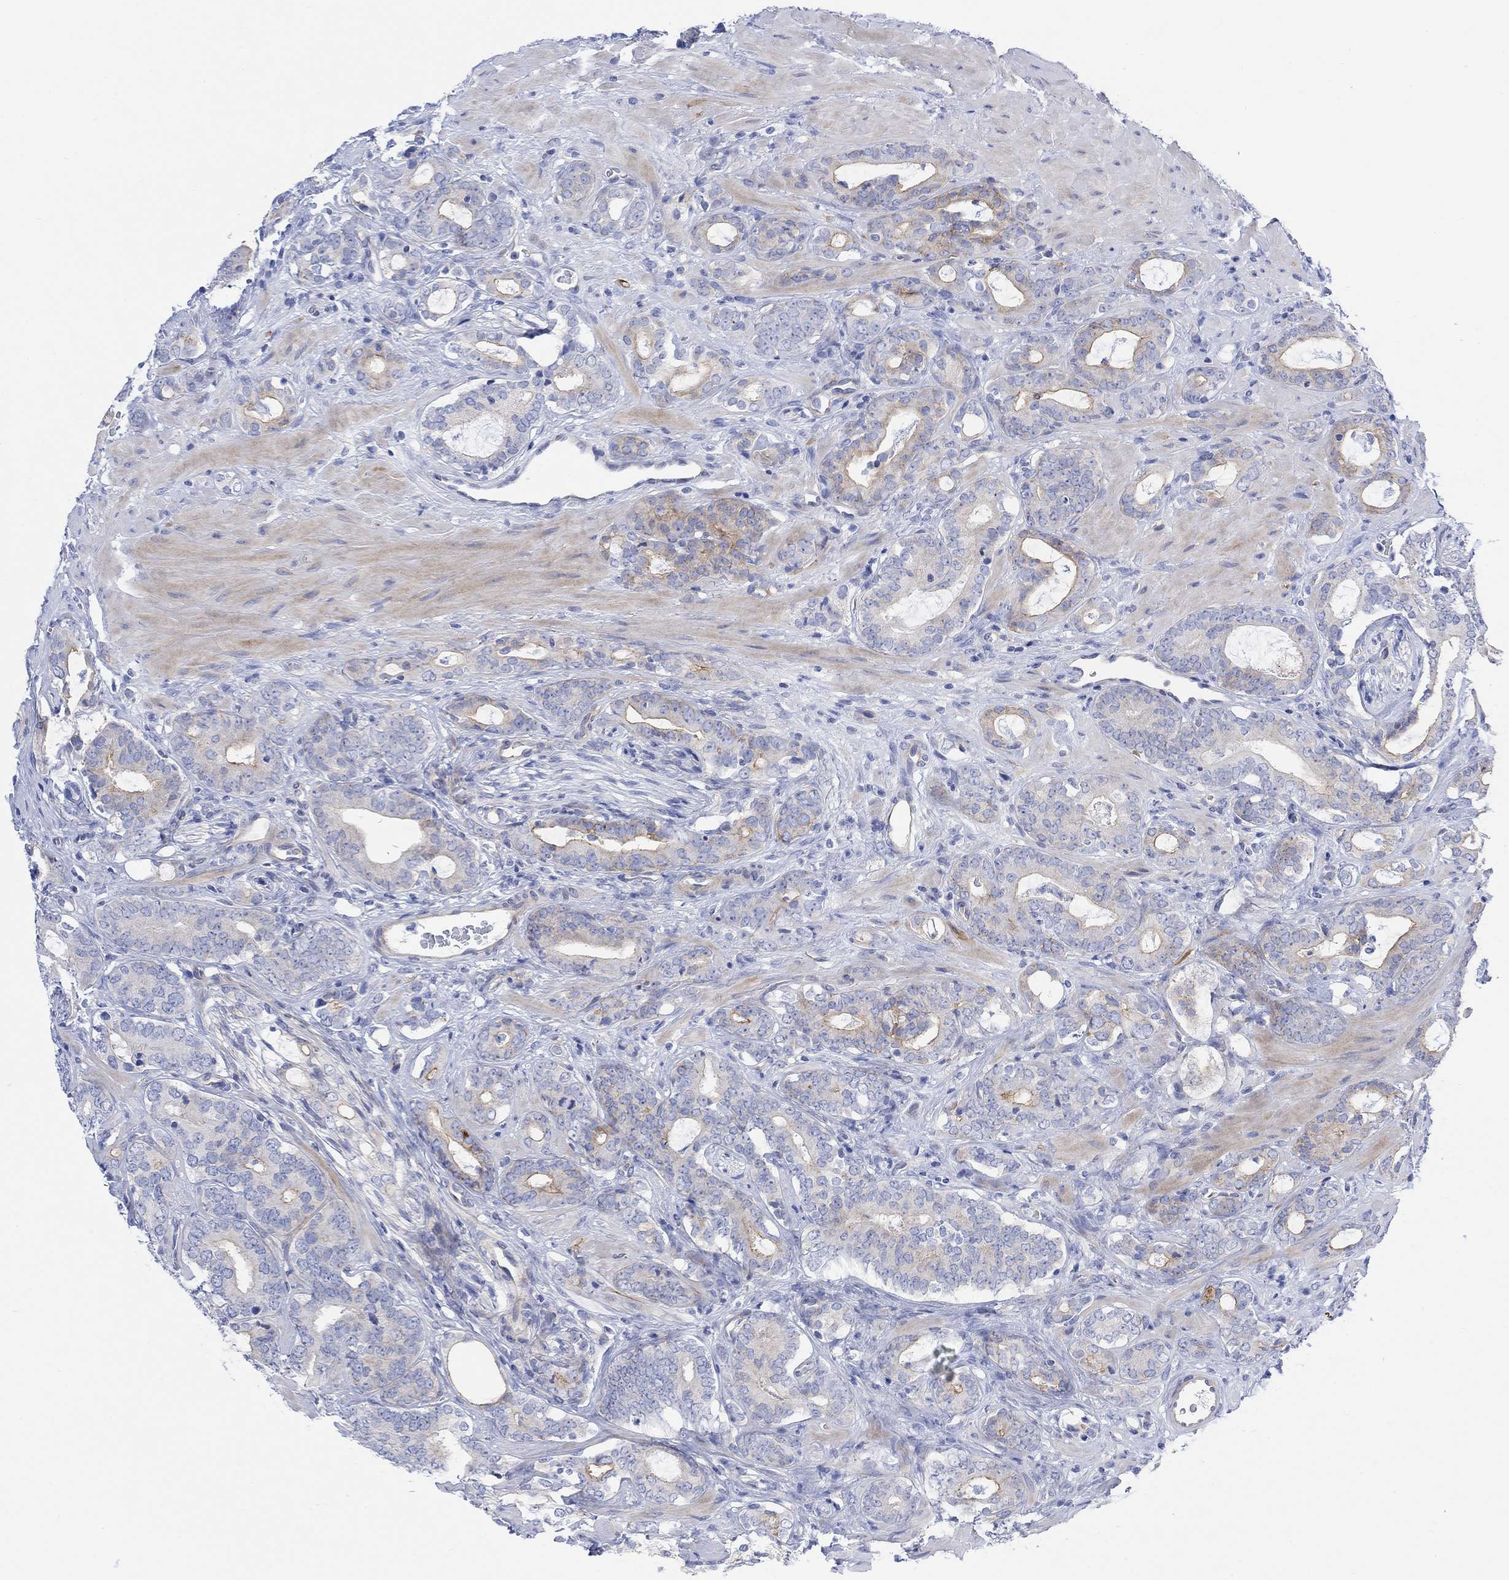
{"staining": {"intensity": "moderate", "quantity": "<25%", "location": "cytoplasmic/membranous"}, "tissue": "prostate cancer", "cell_type": "Tumor cells", "image_type": "cancer", "snomed": [{"axis": "morphology", "description": "Adenocarcinoma, NOS"}, {"axis": "topography", "description": "Prostate"}], "caption": "Prostate cancer (adenocarcinoma) tissue shows moderate cytoplasmic/membranous expression in about <25% of tumor cells, visualized by immunohistochemistry. (DAB IHC with brightfield microscopy, high magnification).", "gene": "TLDC2", "patient": {"sex": "male", "age": 55}}